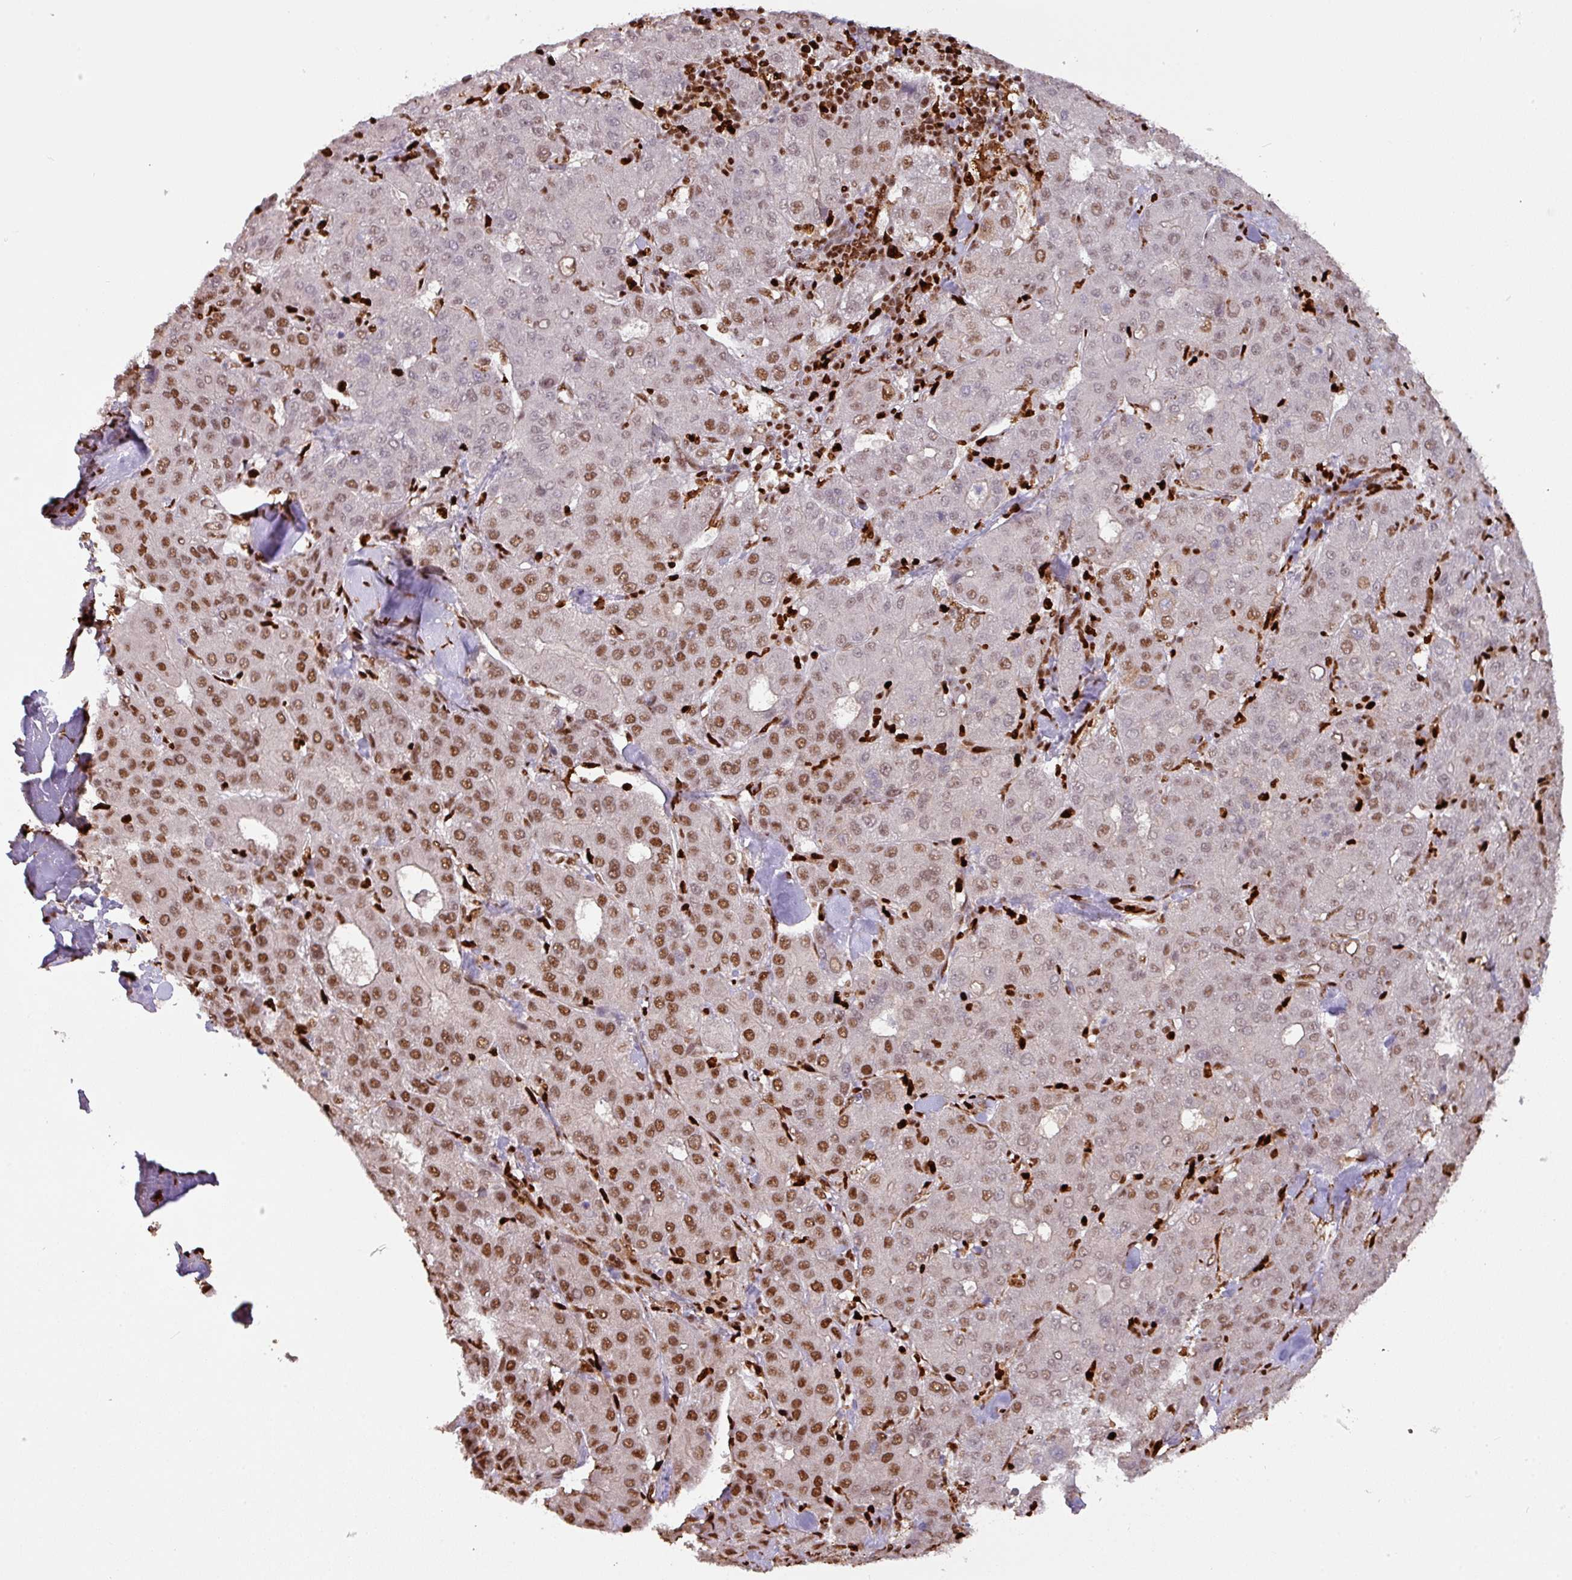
{"staining": {"intensity": "moderate", "quantity": "25%-75%", "location": "nuclear"}, "tissue": "liver cancer", "cell_type": "Tumor cells", "image_type": "cancer", "snomed": [{"axis": "morphology", "description": "Carcinoma, Hepatocellular, NOS"}, {"axis": "topography", "description": "Liver"}], "caption": "A brown stain labels moderate nuclear staining of a protein in human liver cancer (hepatocellular carcinoma) tumor cells.", "gene": "SAMHD1", "patient": {"sex": "male", "age": 65}}